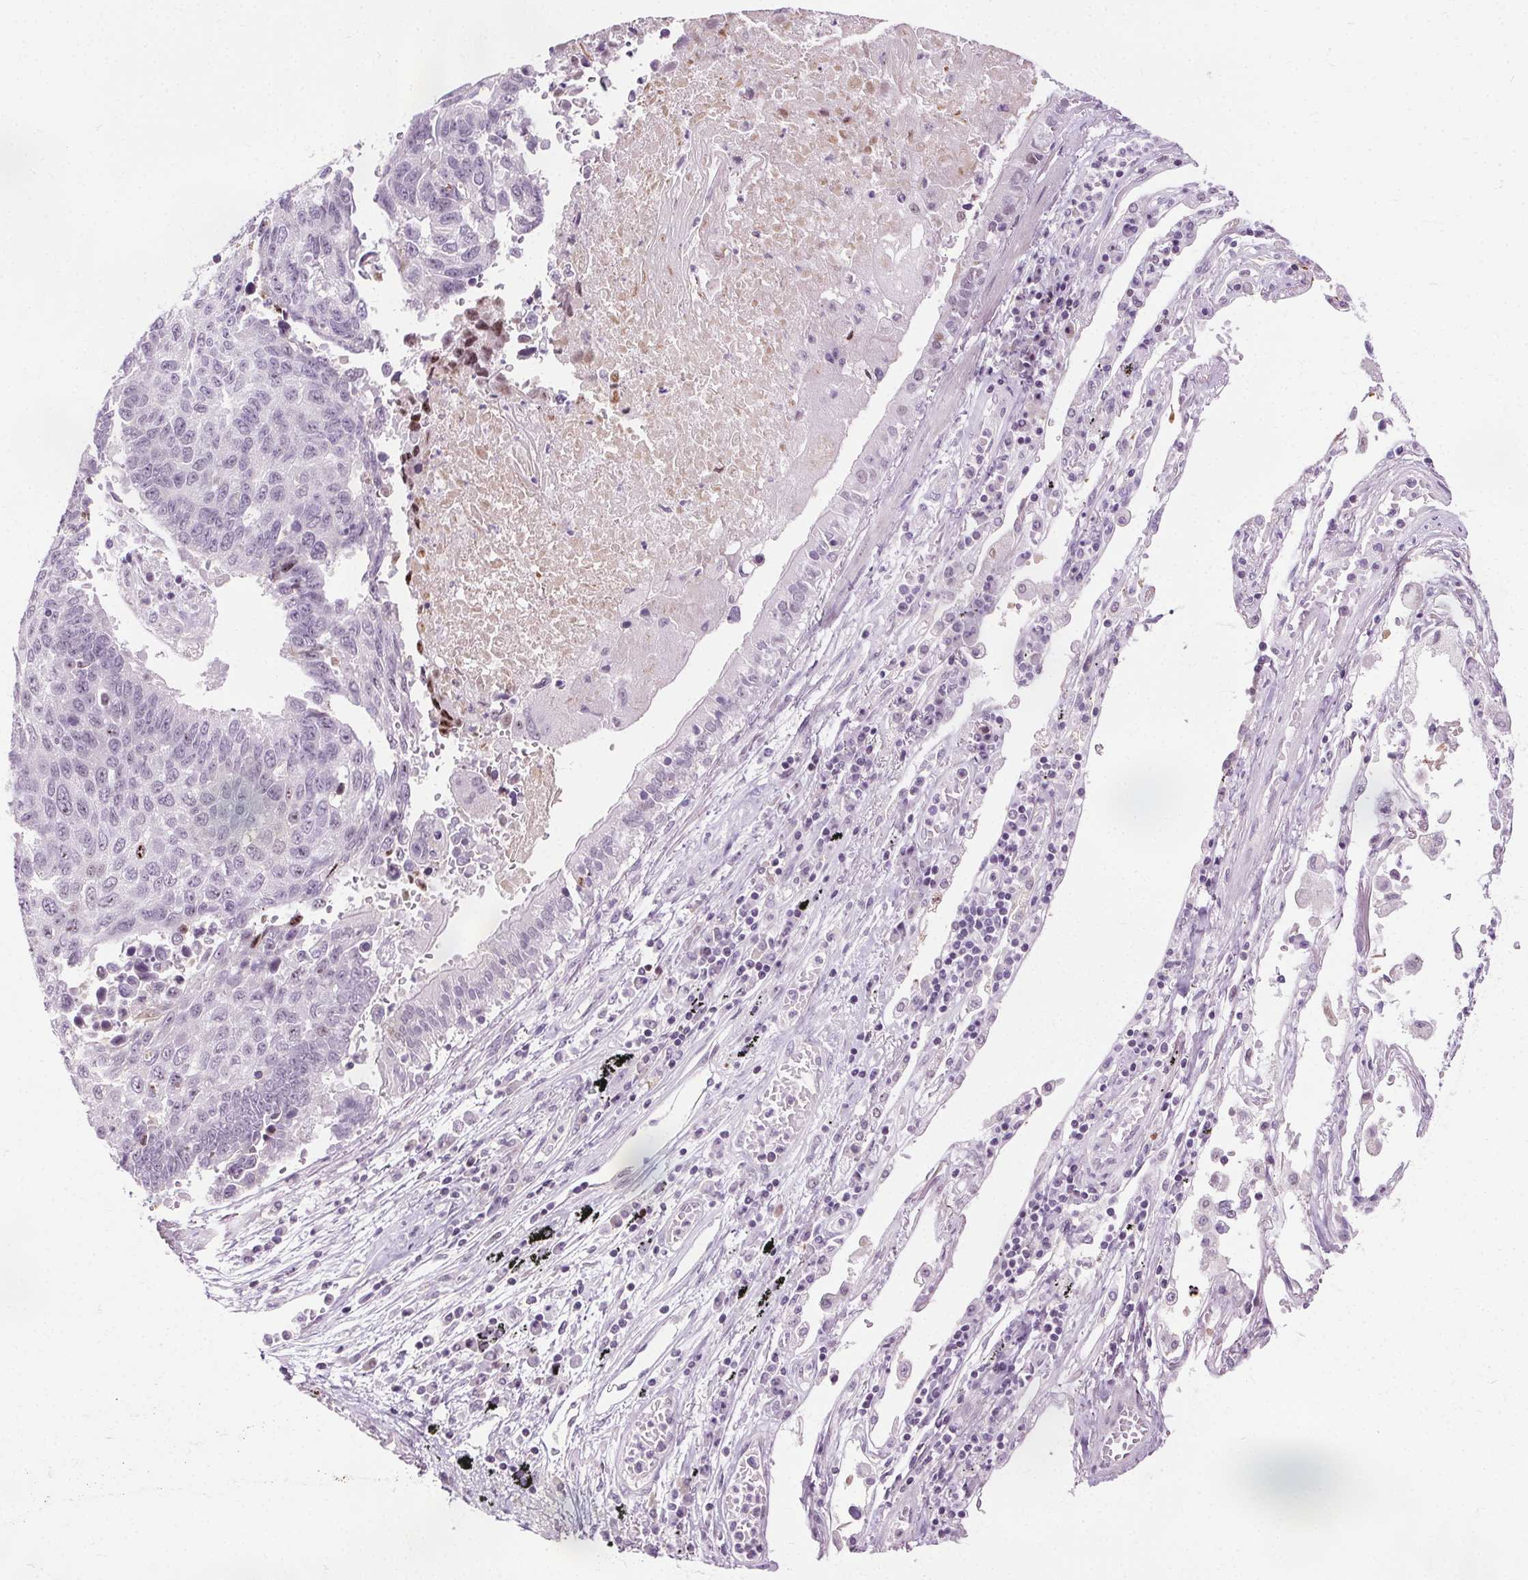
{"staining": {"intensity": "negative", "quantity": "none", "location": "none"}, "tissue": "lung cancer", "cell_type": "Tumor cells", "image_type": "cancer", "snomed": [{"axis": "morphology", "description": "Squamous cell carcinoma, NOS"}, {"axis": "topography", "description": "Lung"}], "caption": "The IHC photomicrograph has no significant expression in tumor cells of lung cancer tissue.", "gene": "CEBPA", "patient": {"sex": "male", "age": 73}}